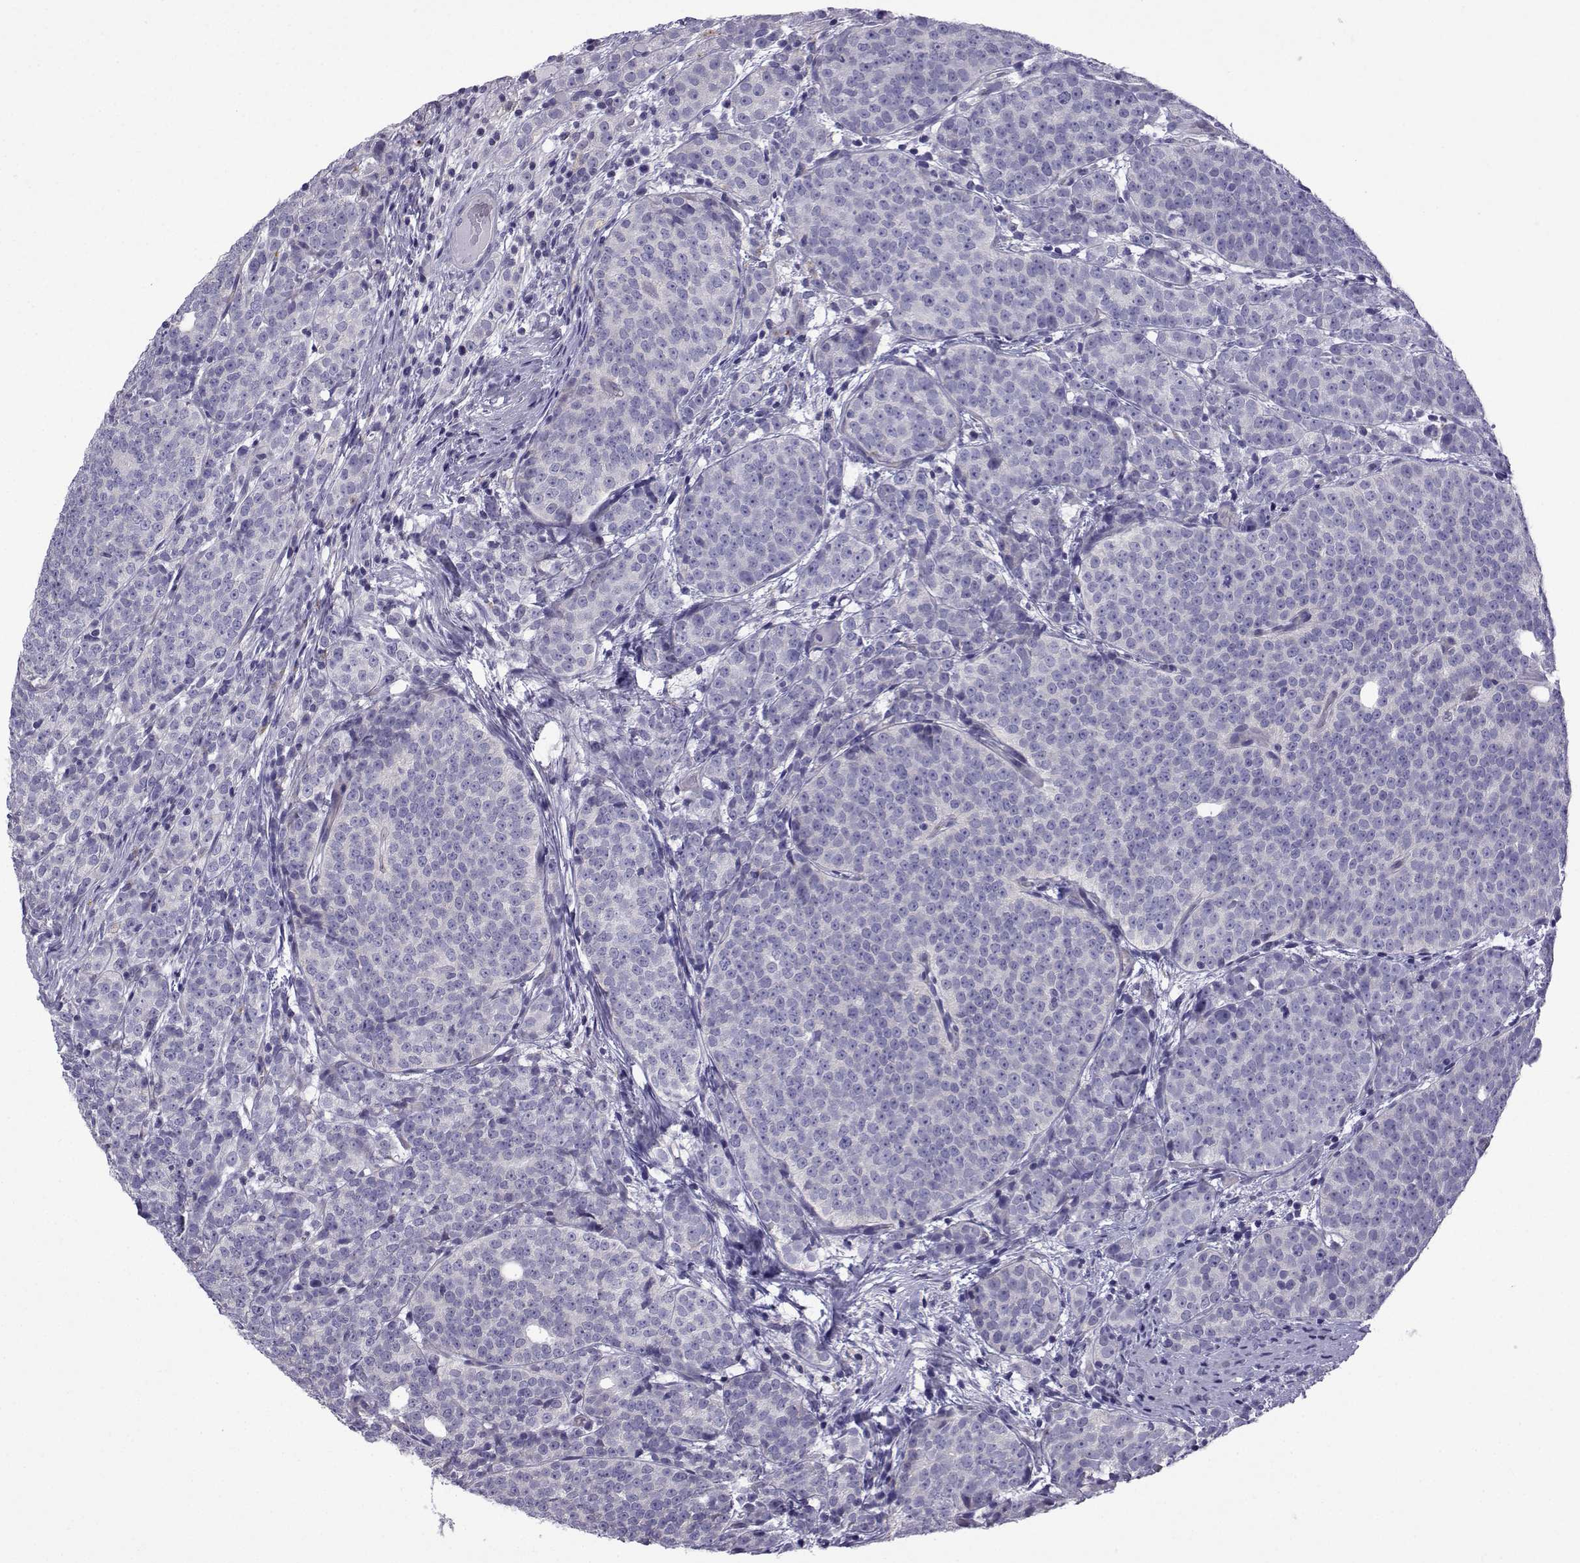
{"staining": {"intensity": "negative", "quantity": "none", "location": "none"}, "tissue": "prostate cancer", "cell_type": "Tumor cells", "image_type": "cancer", "snomed": [{"axis": "morphology", "description": "Adenocarcinoma, High grade"}, {"axis": "topography", "description": "Prostate"}], "caption": "Tumor cells show no significant protein staining in prostate high-grade adenocarcinoma. Nuclei are stained in blue.", "gene": "CFAP70", "patient": {"sex": "male", "age": 53}}